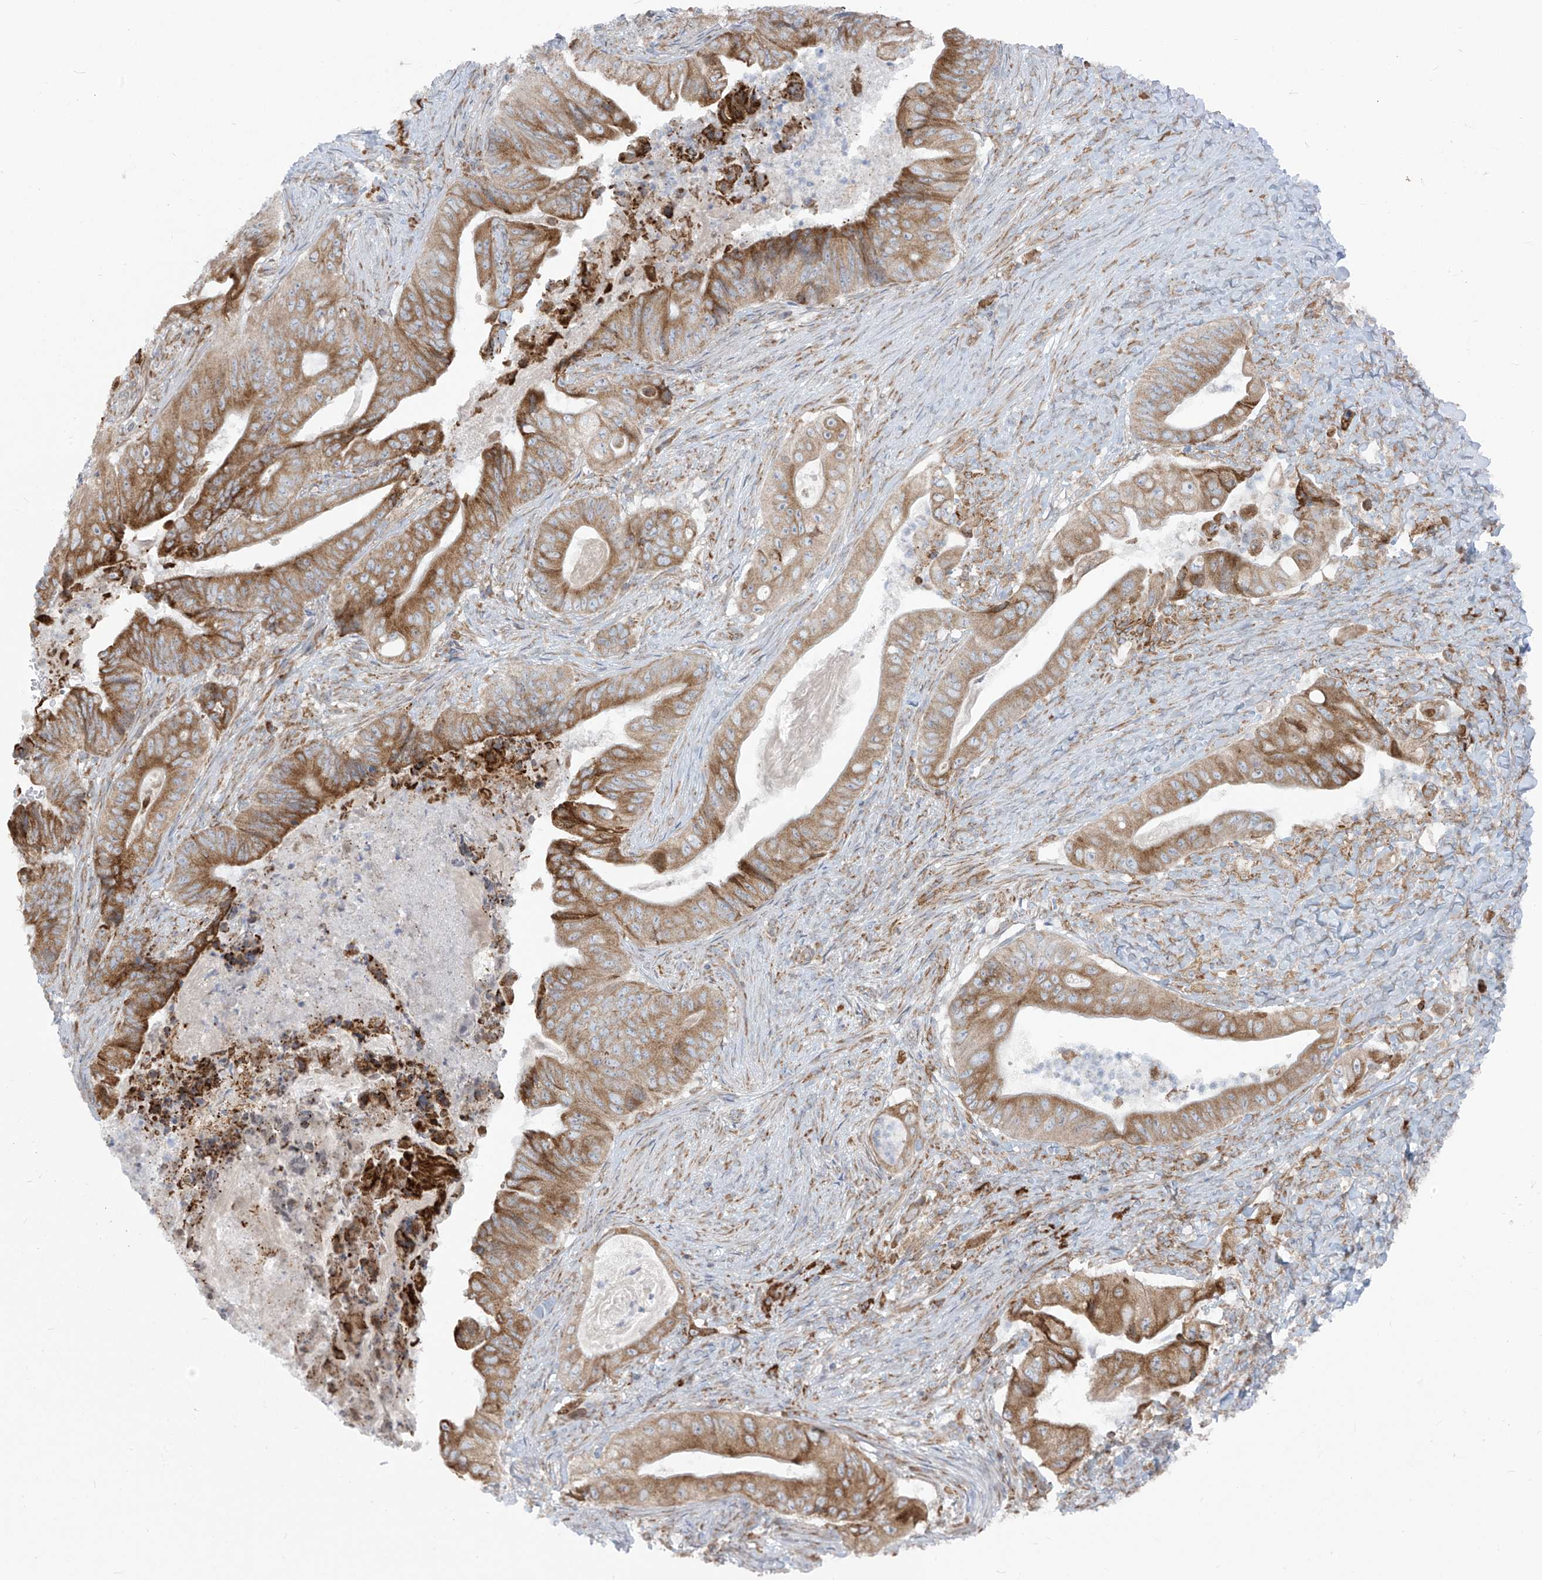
{"staining": {"intensity": "moderate", "quantity": ">75%", "location": "cytoplasmic/membranous"}, "tissue": "stomach cancer", "cell_type": "Tumor cells", "image_type": "cancer", "snomed": [{"axis": "morphology", "description": "Adenocarcinoma, NOS"}, {"axis": "topography", "description": "Stomach"}], "caption": "Approximately >75% of tumor cells in stomach adenocarcinoma demonstrate moderate cytoplasmic/membranous protein staining as visualized by brown immunohistochemical staining.", "gene": "KATNIP", "patient": {"sex": "female", "age": 73}}